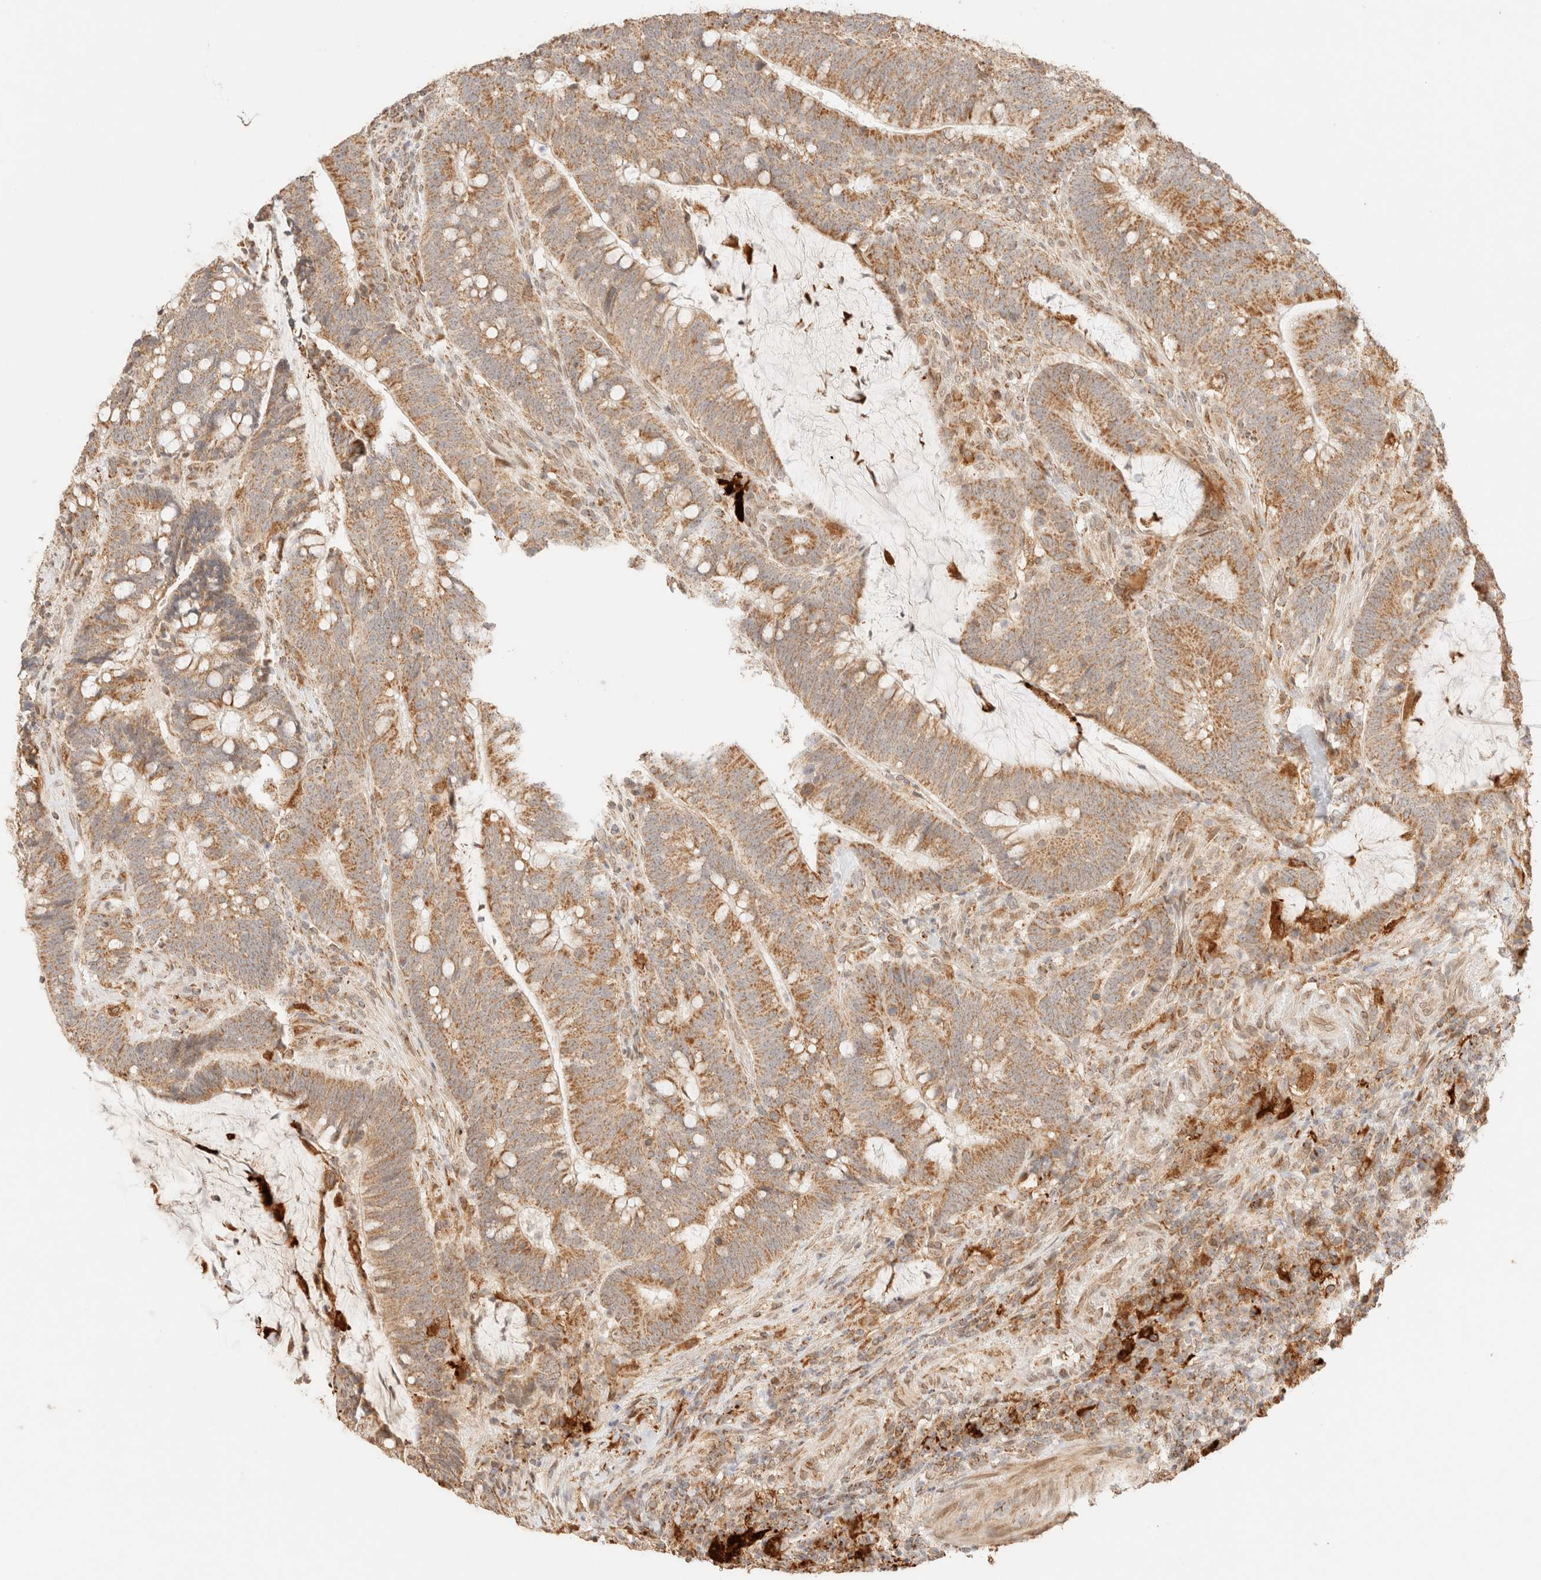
{"staining": {"intensity": "moderate", "quantity": ">75%", "location": "cytoplasmic/membranous"}, "tissue": "colorectal cancer", "cell_type": "Tumor cells", "image_type": "cancer", "snomed": [{"axis": "morphology", "description": "Adenocarcinoma, NOS"}, {"axis": "topography", "description": "Colon"}], "caption": "Colorectal adenocarcinoma stained with a brown dye shows moderate cytoplasmic/membranous positive staining in about >75% of tumor cells.", "gene": "TACO1", "patient": {"sex": "female", "age": 66}}